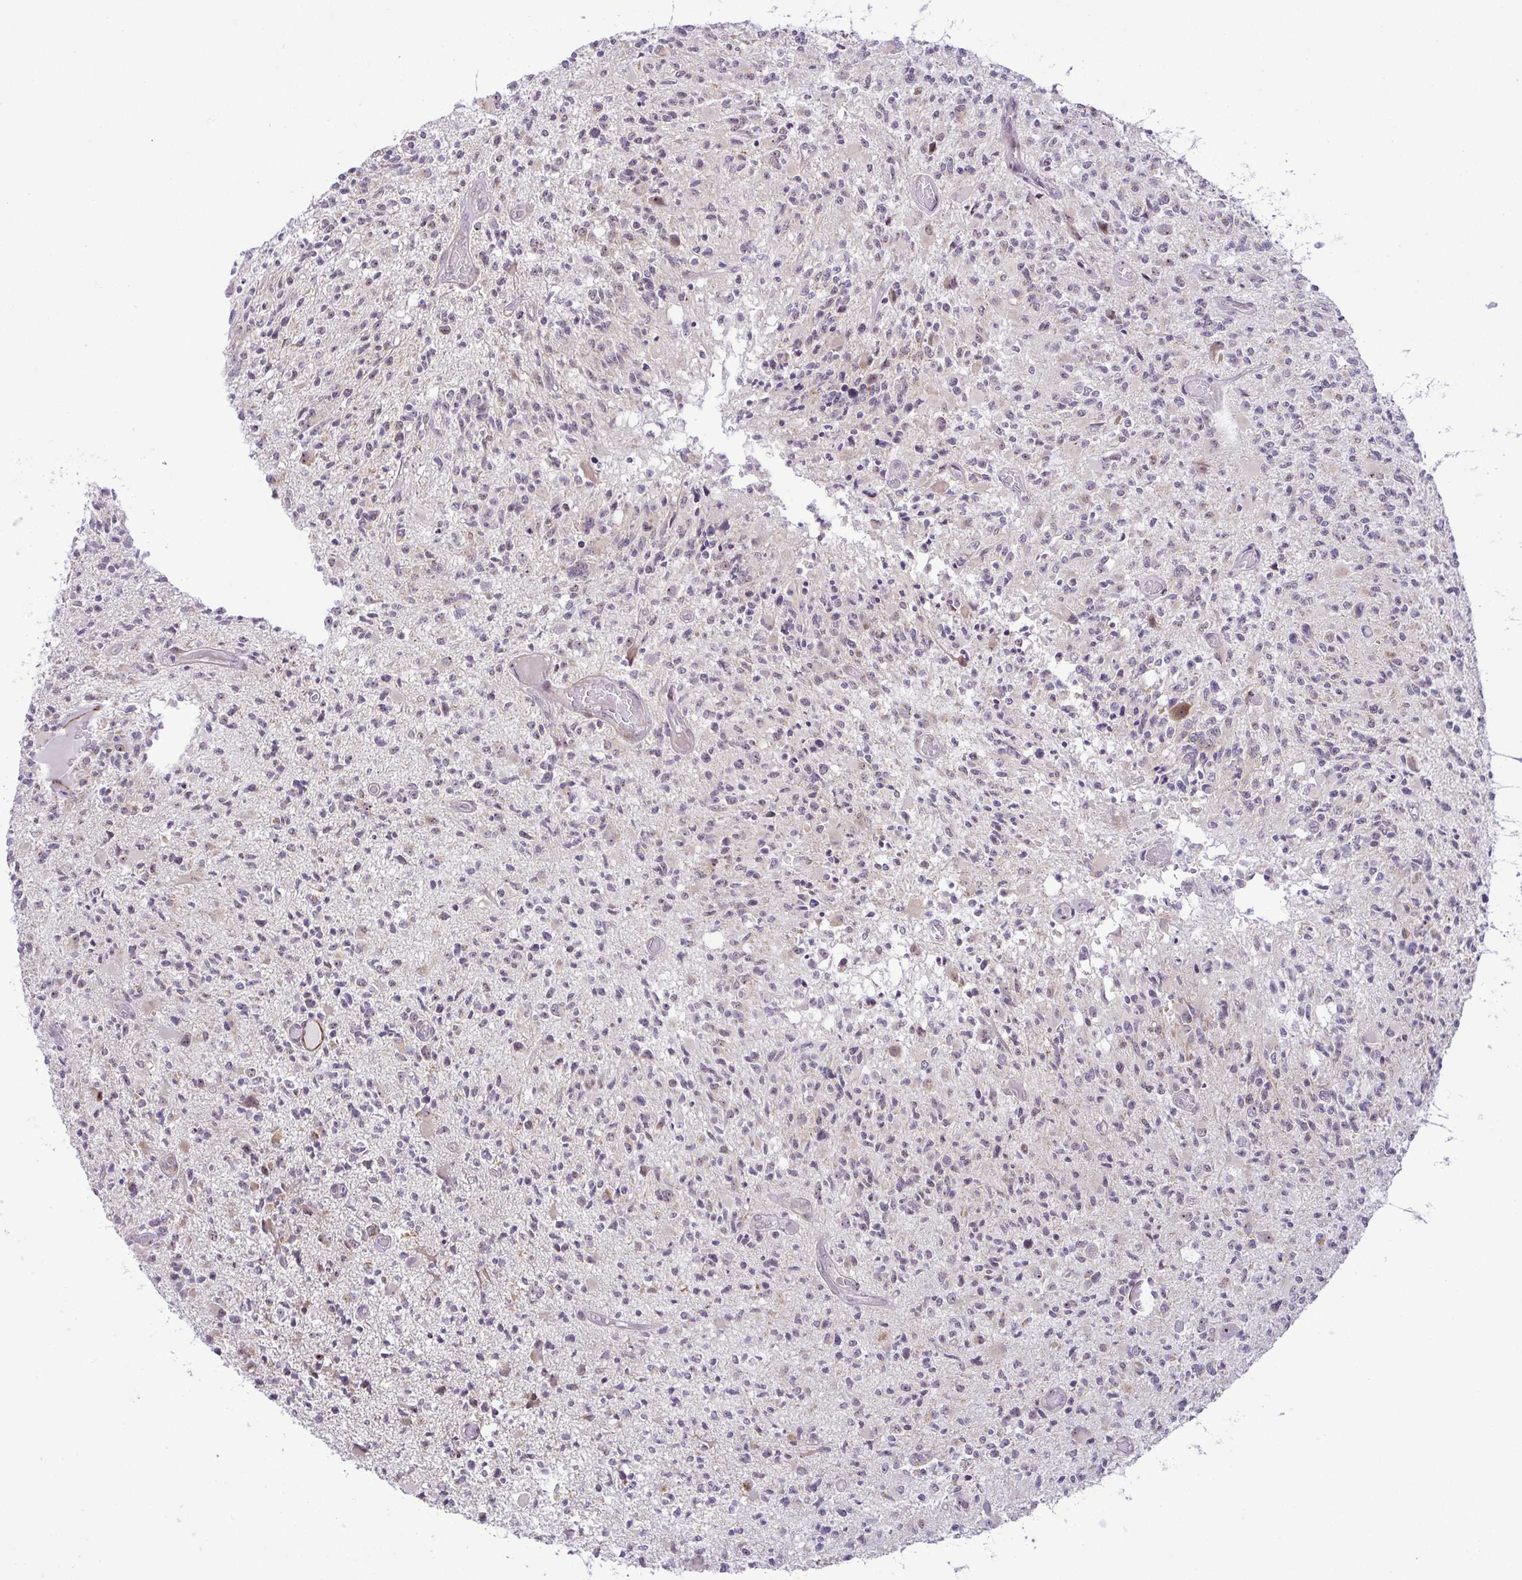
{"staining": {"intensity": "weak", "quantity": "<25%", "location": "nuclear"}, "tissue": "glioma", "cell_type": "Tumor cells", "image_type": "cancer", "snomed": [{"axis": "morphology", "description": "Glioma, malignant, High grade"}, {"axis": "topography", "description": "Brain"}], "caption": "The photomicrograph exhibits no staining of tumor cells in malignant glioma (high-grade).", "gene": "RSL24D1", "patient": {"sex": "female", "age": 63}}